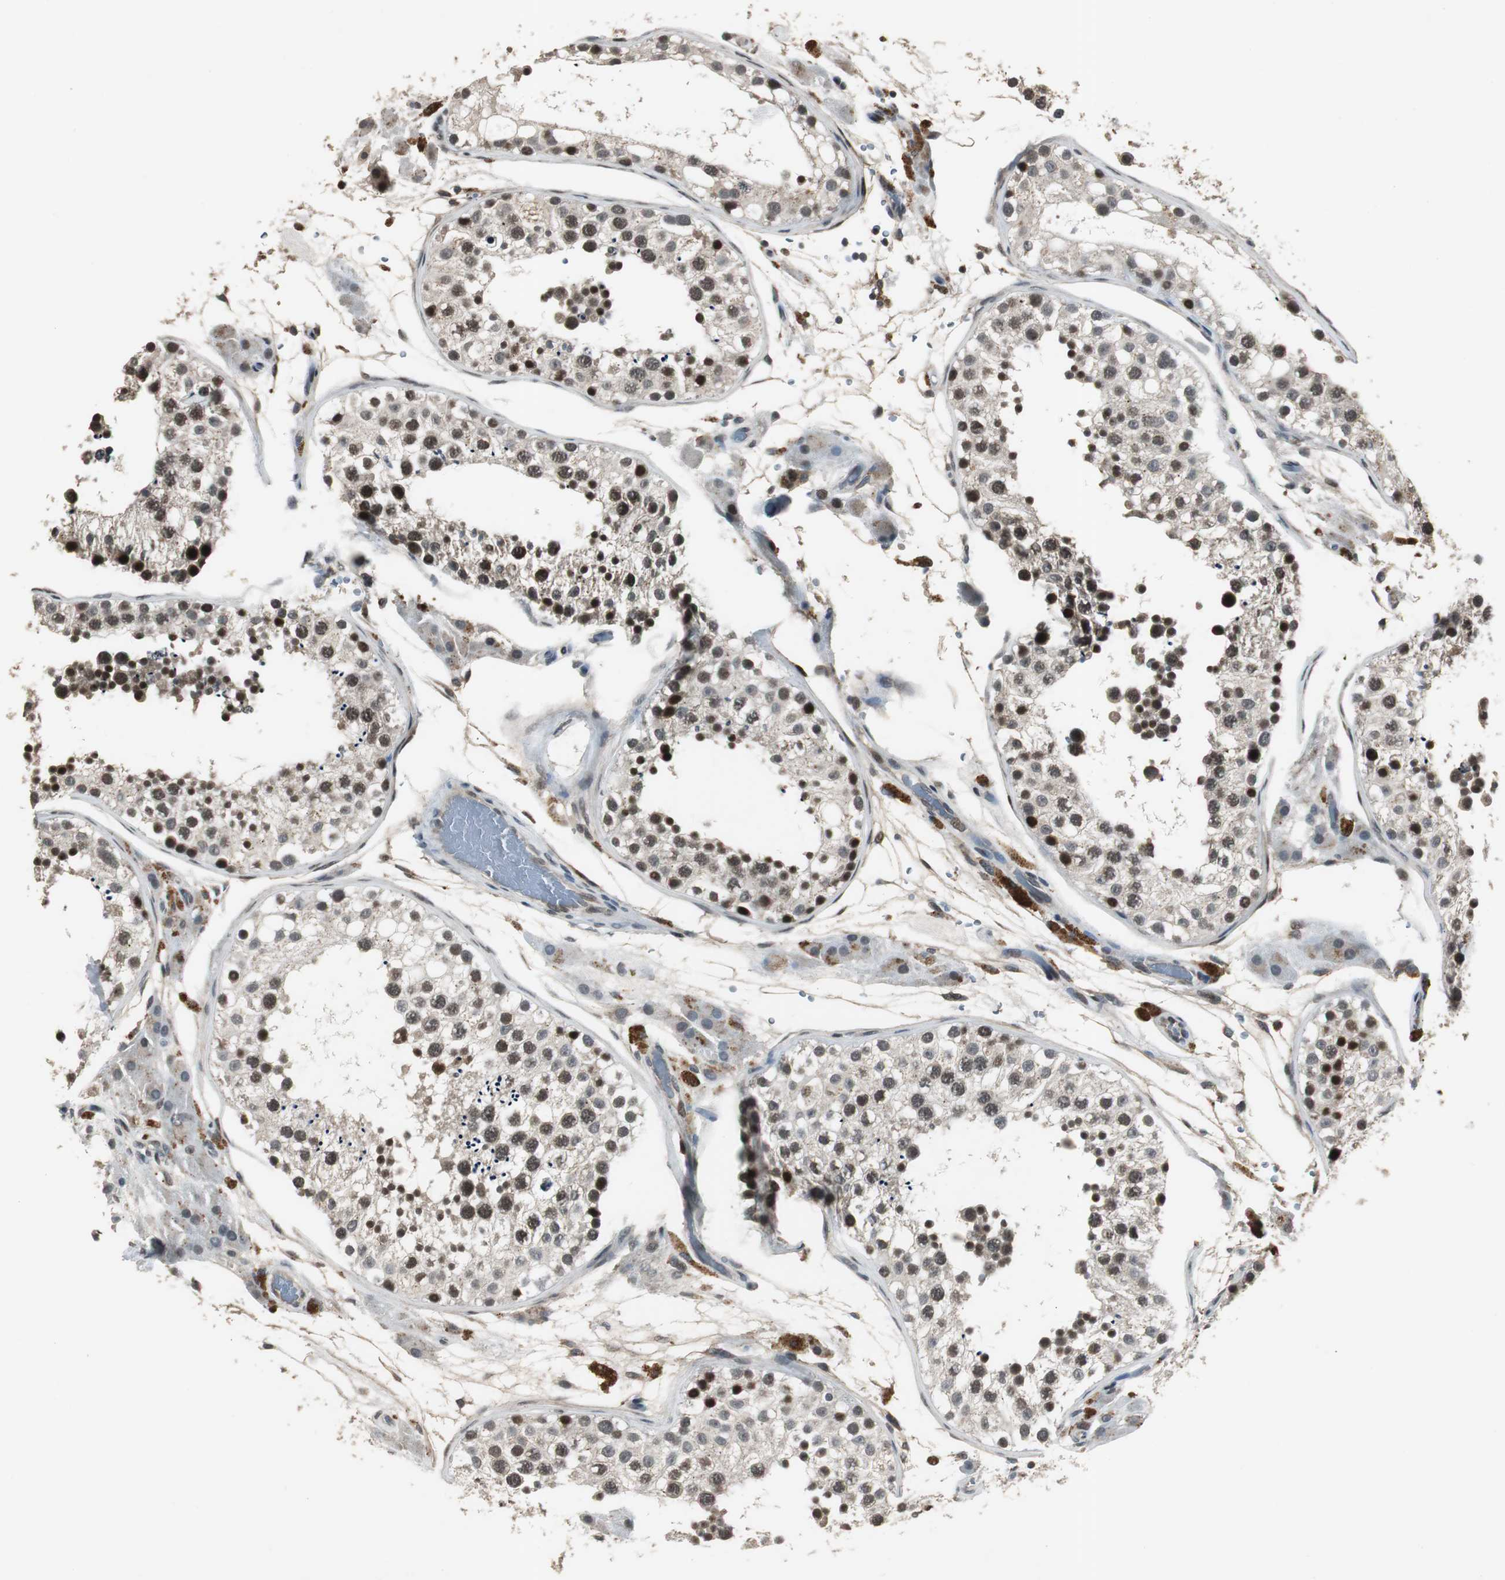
{"staining": {"intensity": "strong", "quantity": ">75%", "location": "nuclear"}, "tissue": "testis", "cell_type": "Cells in seminiferous ducts", "image_type": "normal", "snomed": [{"axis": "morphology", "description": "Normal tissue, NOS"}, {"axis": "topography", "description": "Testis"}], "caption": "Protein staining of benign testis exhibits strong nuclear expression in about >75% of cells in seminiferous ducts. The staining was performed using DAB (3,3'-diaminobenzidine) to visualize the protein expression in brown, while the nuclei were stained in blue with hematoxylin (Magnification: 20x).", "gene": "BOLA1", "patient": {"sex": "male", "age": 26}}